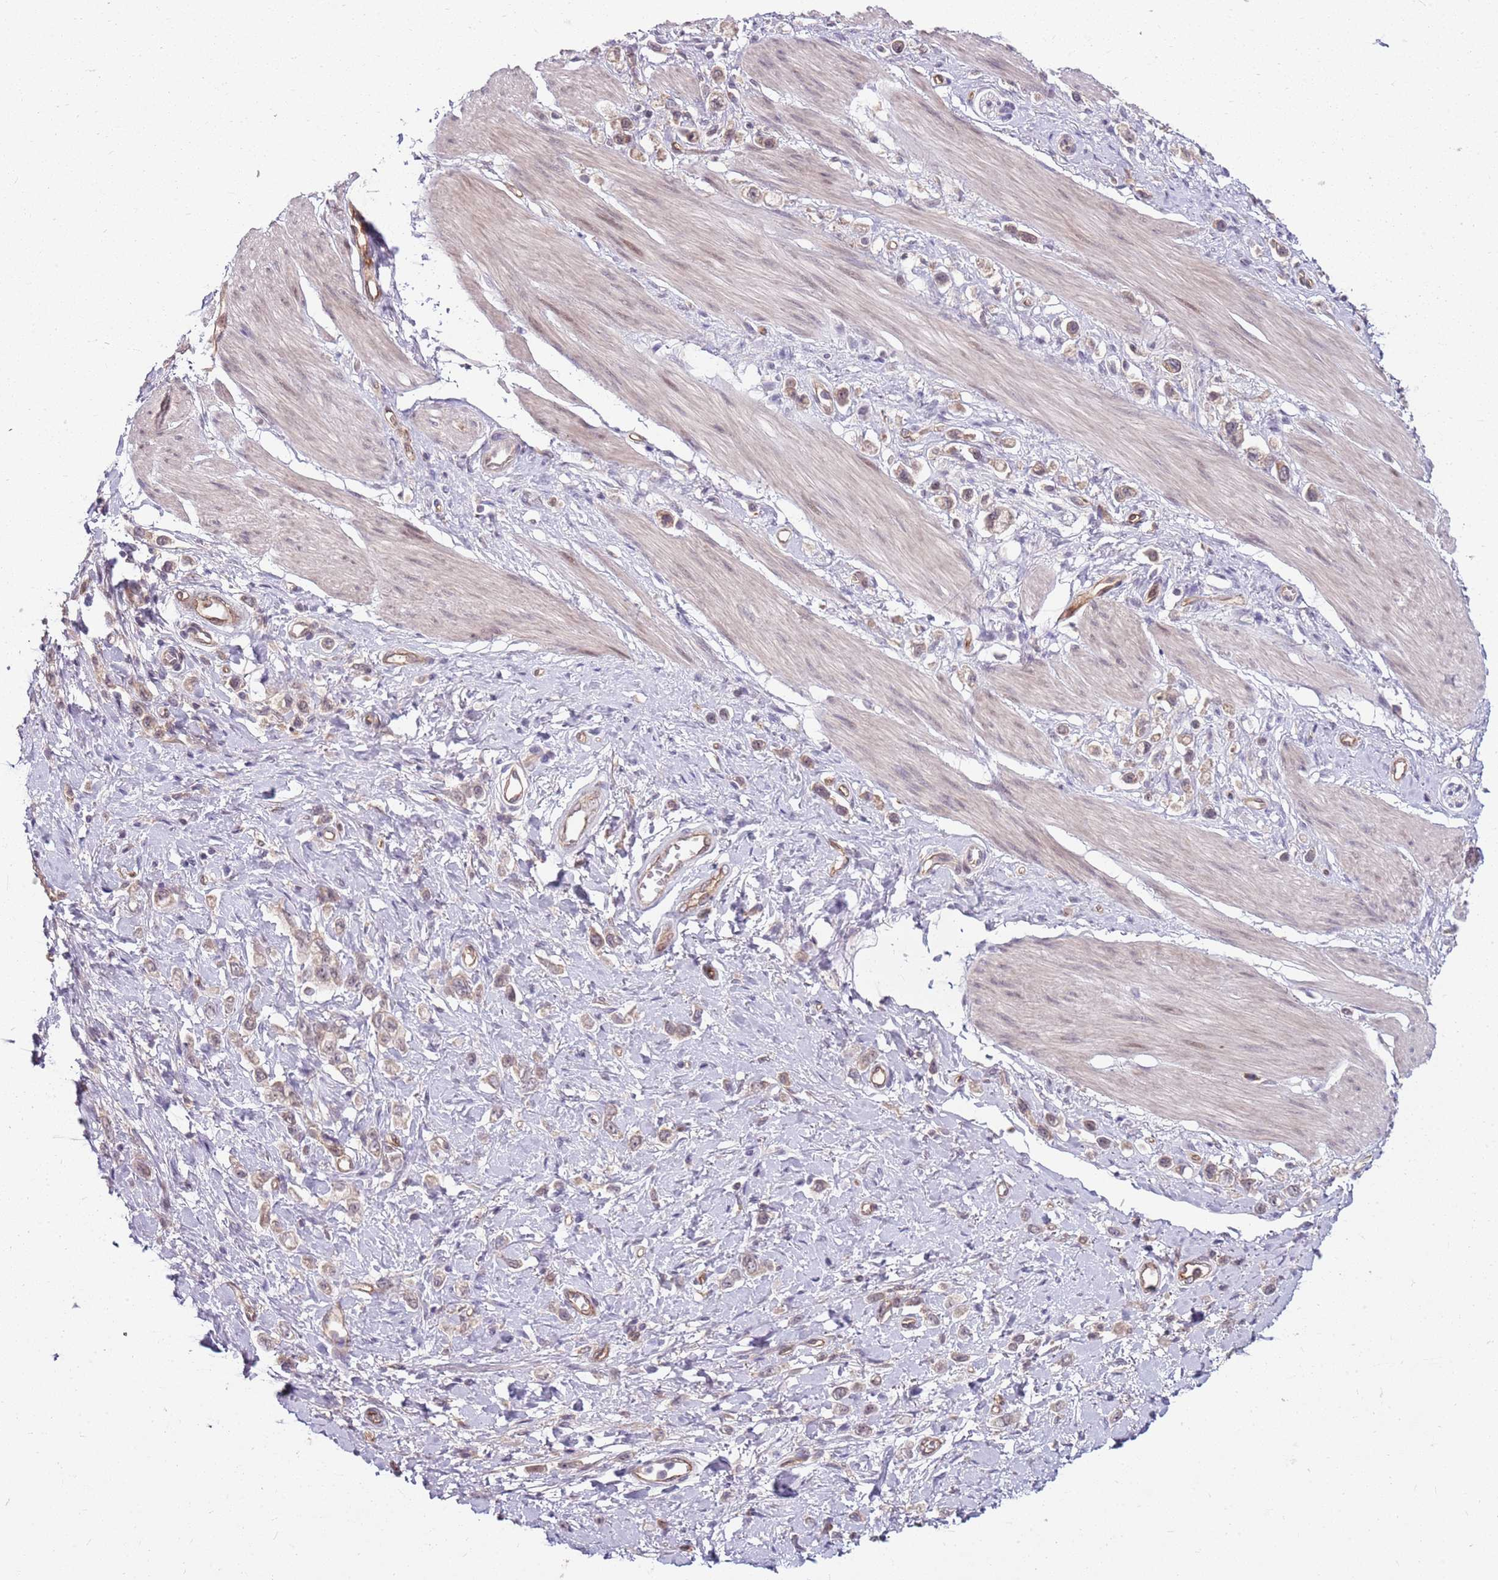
{"staining": {"intensity": "weak", "quantity": "<25%", "location": "cytoplasmic/membranous"}, "tissue": "stomach cancer", "cell_type": "Tumor cells", "image_type": "cancer", "snomed": [{"axis": "morphology", "description": "Adenocarcinoma, NOS"}, {"axis": "topography", "description": "Stomach"}], "caption": "Immunohistochemistry image of neoplastic tissue: stomach cancer (adenocarcinoma) stained with DAB exhibits no significant protein staining in tumor cells.", "gene": "FBXL22", "patient": {"sex": "female", "age": 65}}